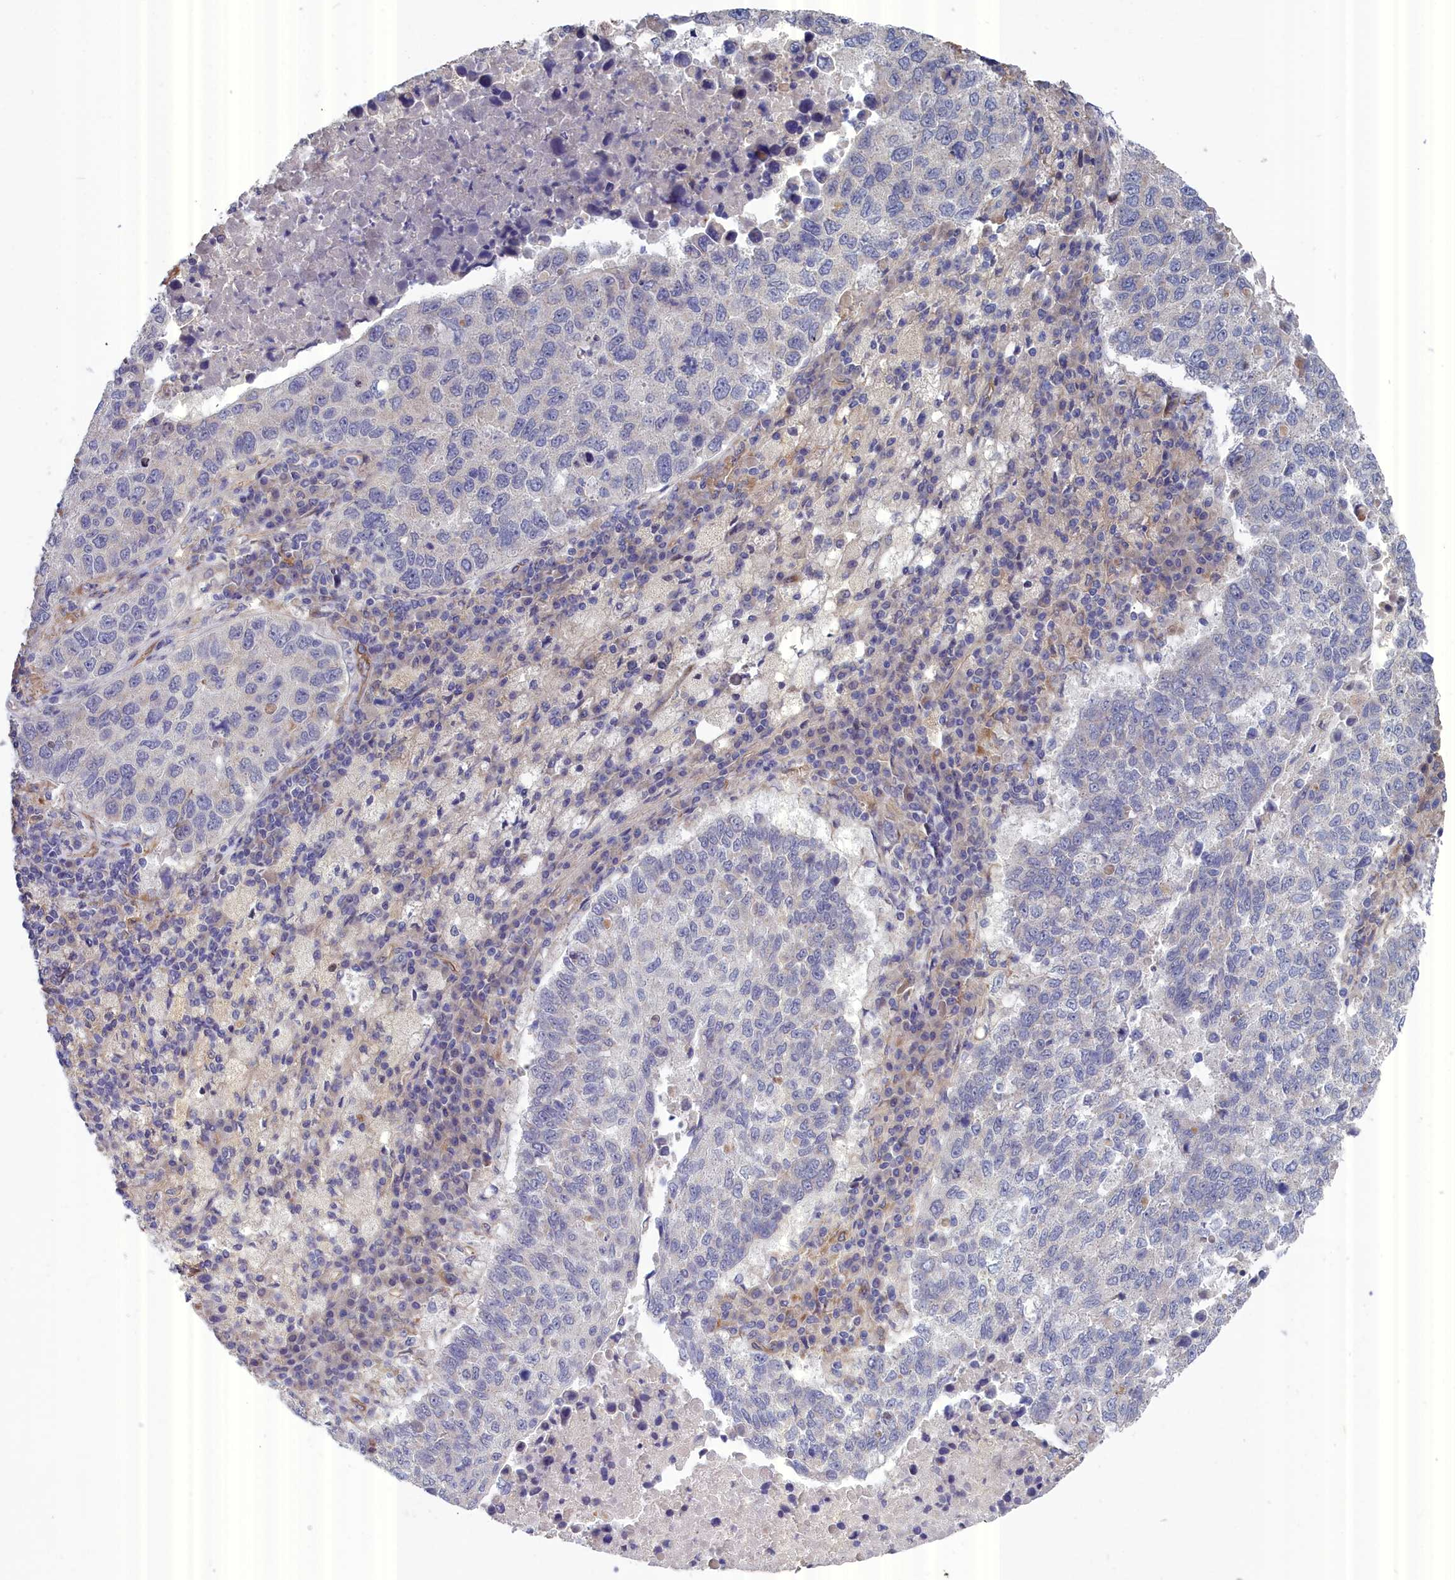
{"staining": {"intensity": "negative", "quantity": "none", "location": "none"}, "tissue": "lung cancer", "cell_type": "Tumor cells", "image_type": "cancer", "snomed": [{"axis": "morphology", "description": "Squamous cell carcinoma, NOS"}, {"axis": "topography", "description": "Lung"}], "caption": "Protein analysis of squamous cell carcinoma (lung) reveals no significant positivity in tumor cells. (Brightfield microscopy of DAB immunohistochemistry at high magnification).", "gene": "RDX", "patient": {"sex": "male", "age": 73}}